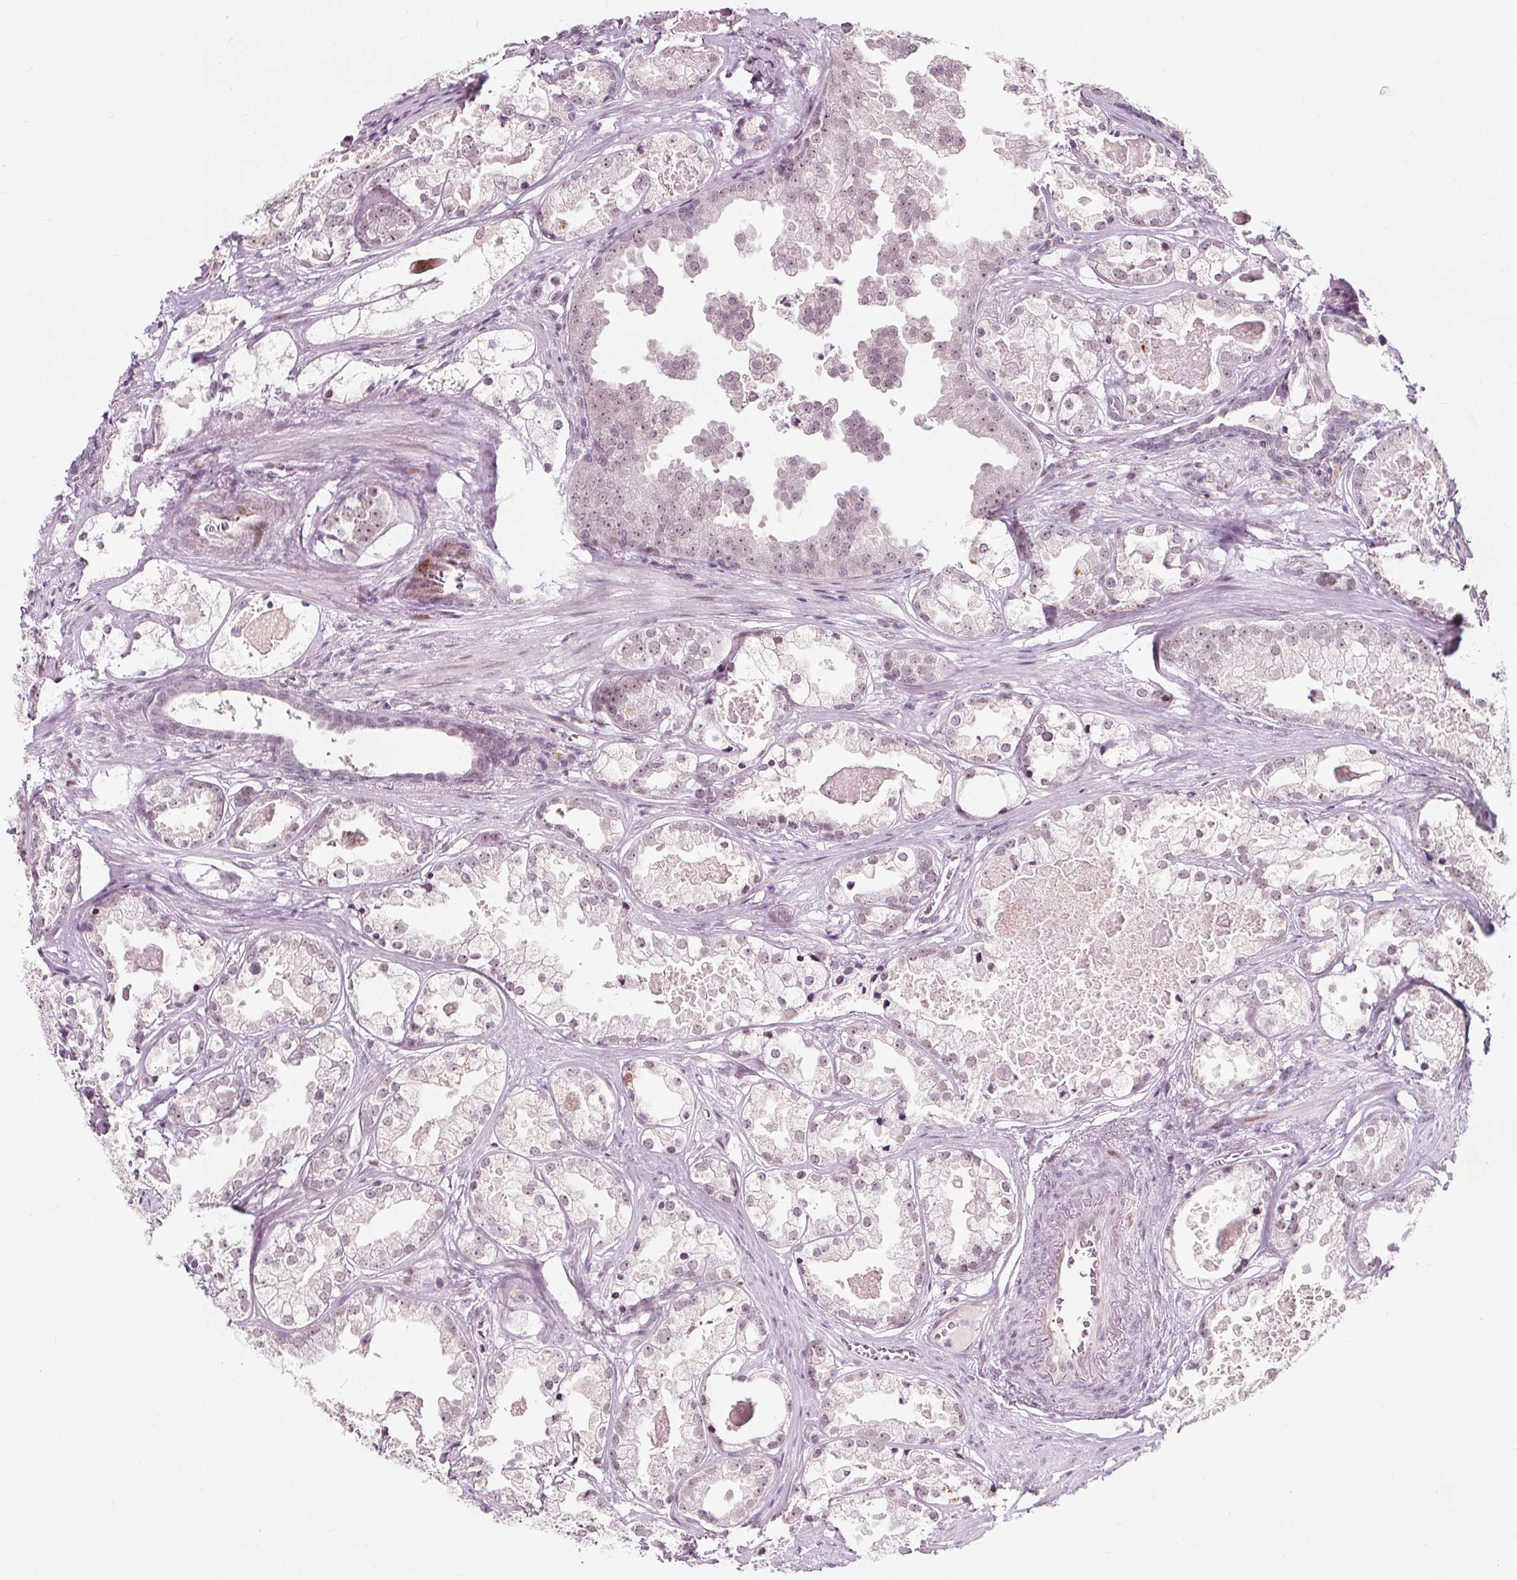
{"staining": {"intensity": "weak", "quantity": ">75%", "location": "nuclear"}, "tissue": "prostate cancer", "cell_type": "Tumor cells", "image_type": "cancer", "snomed": [{"axis": "morphology", "description": "Adenocarcinoma, Low grade"}, {"axis": "topography", "description": "Prostate"}], "caption": "Tumor cells display weak nuclear staining in approximately >75% of cells in prostate cancer.", "gene": "TAF6L", "patient": {"sex": "male", "age": 65}}